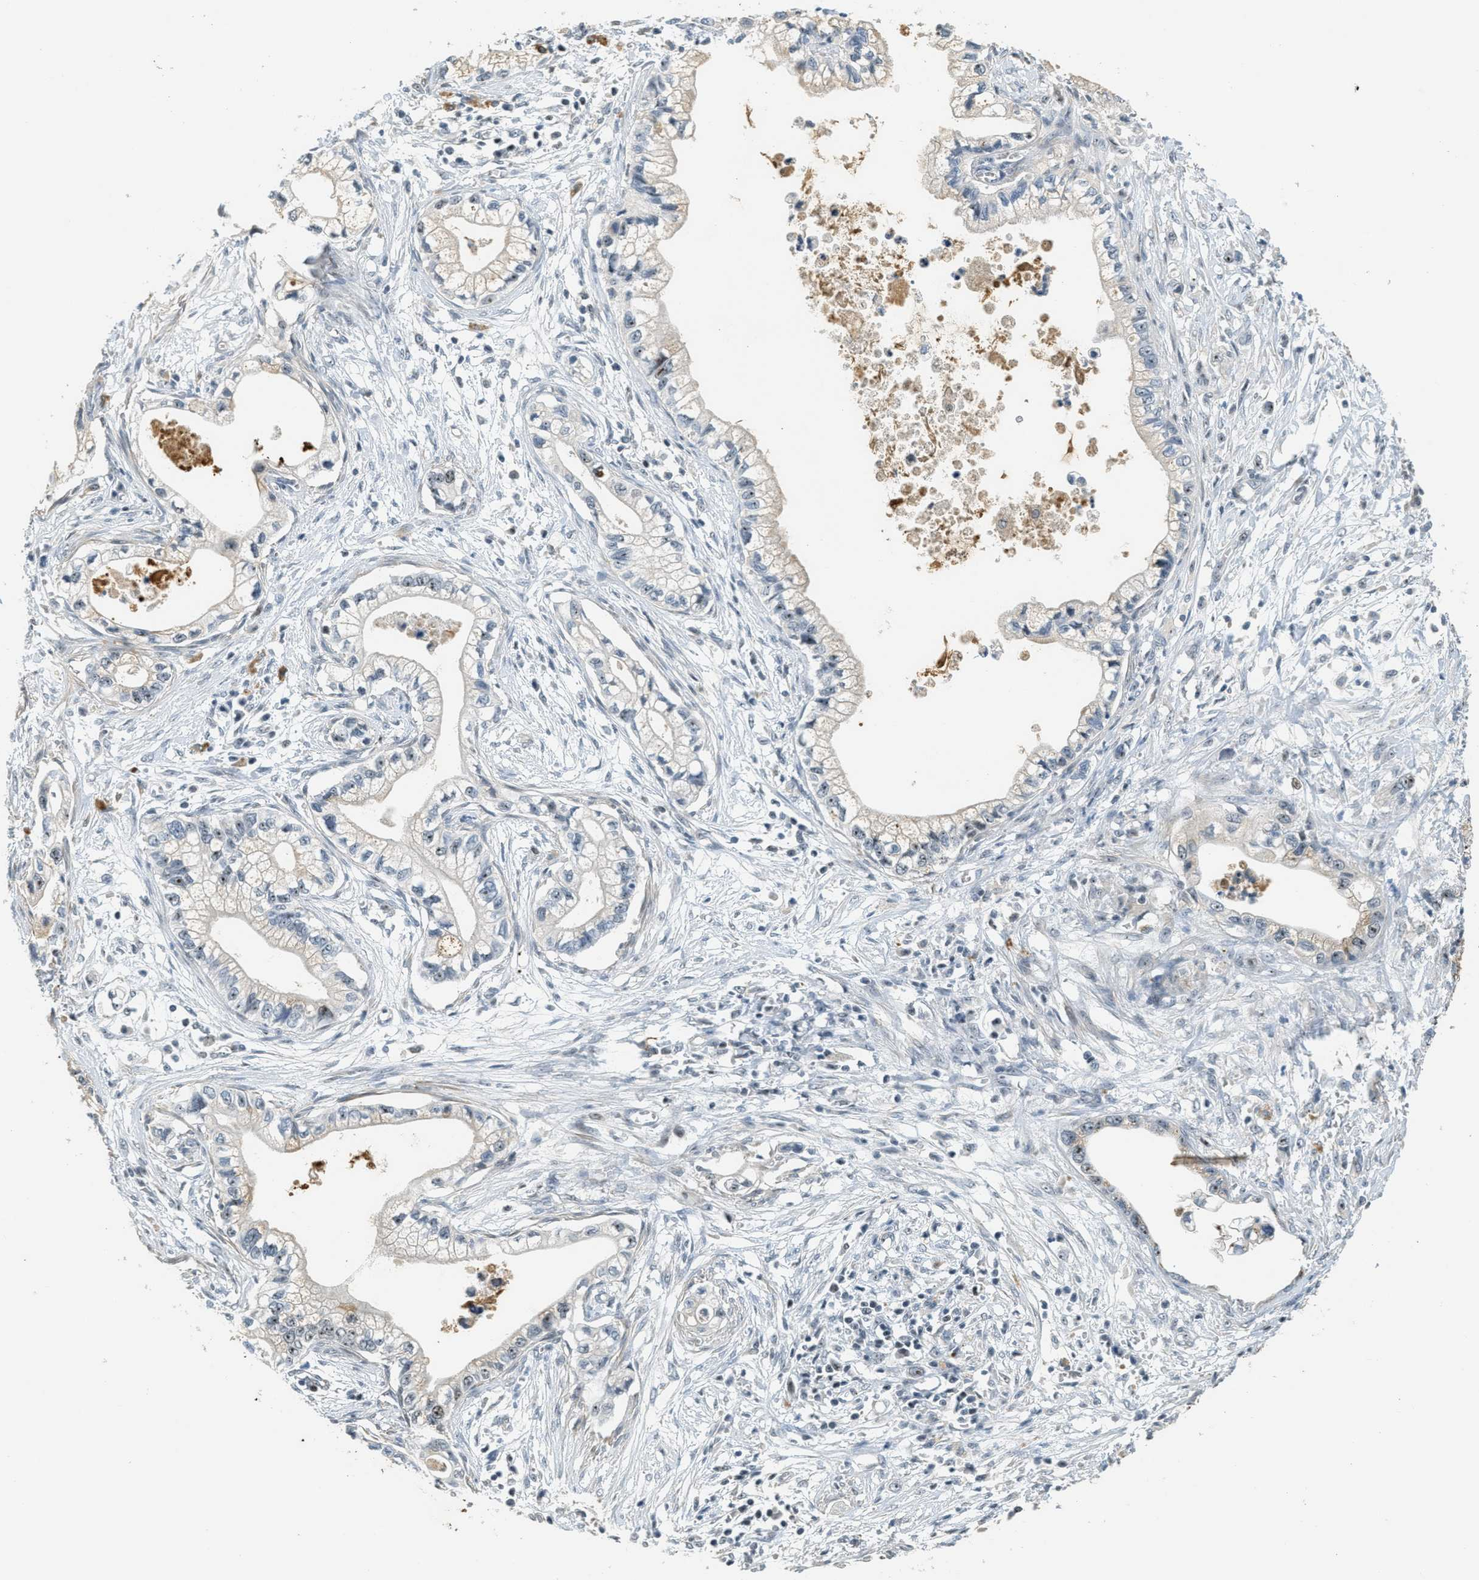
{"staining": {"intensity": "weak", "quantity": "<25%", "location": "nuclear"}, "tissue": "pancreatic cancer", "cell_type": "Tumor cells", "image_type": "cancer", "snomed": [{"axis": "morphology", "description": "Adenocarcinoma, NOS"}, {"axis": "topography", "description": "Pancreas"}], "caption": "IHC of human pancreatic cancer (adenocarcinoma) exhibits no expression in tumor cells.", "gene": "DDX47", "patient": {"sex": "male", "age": 56}}